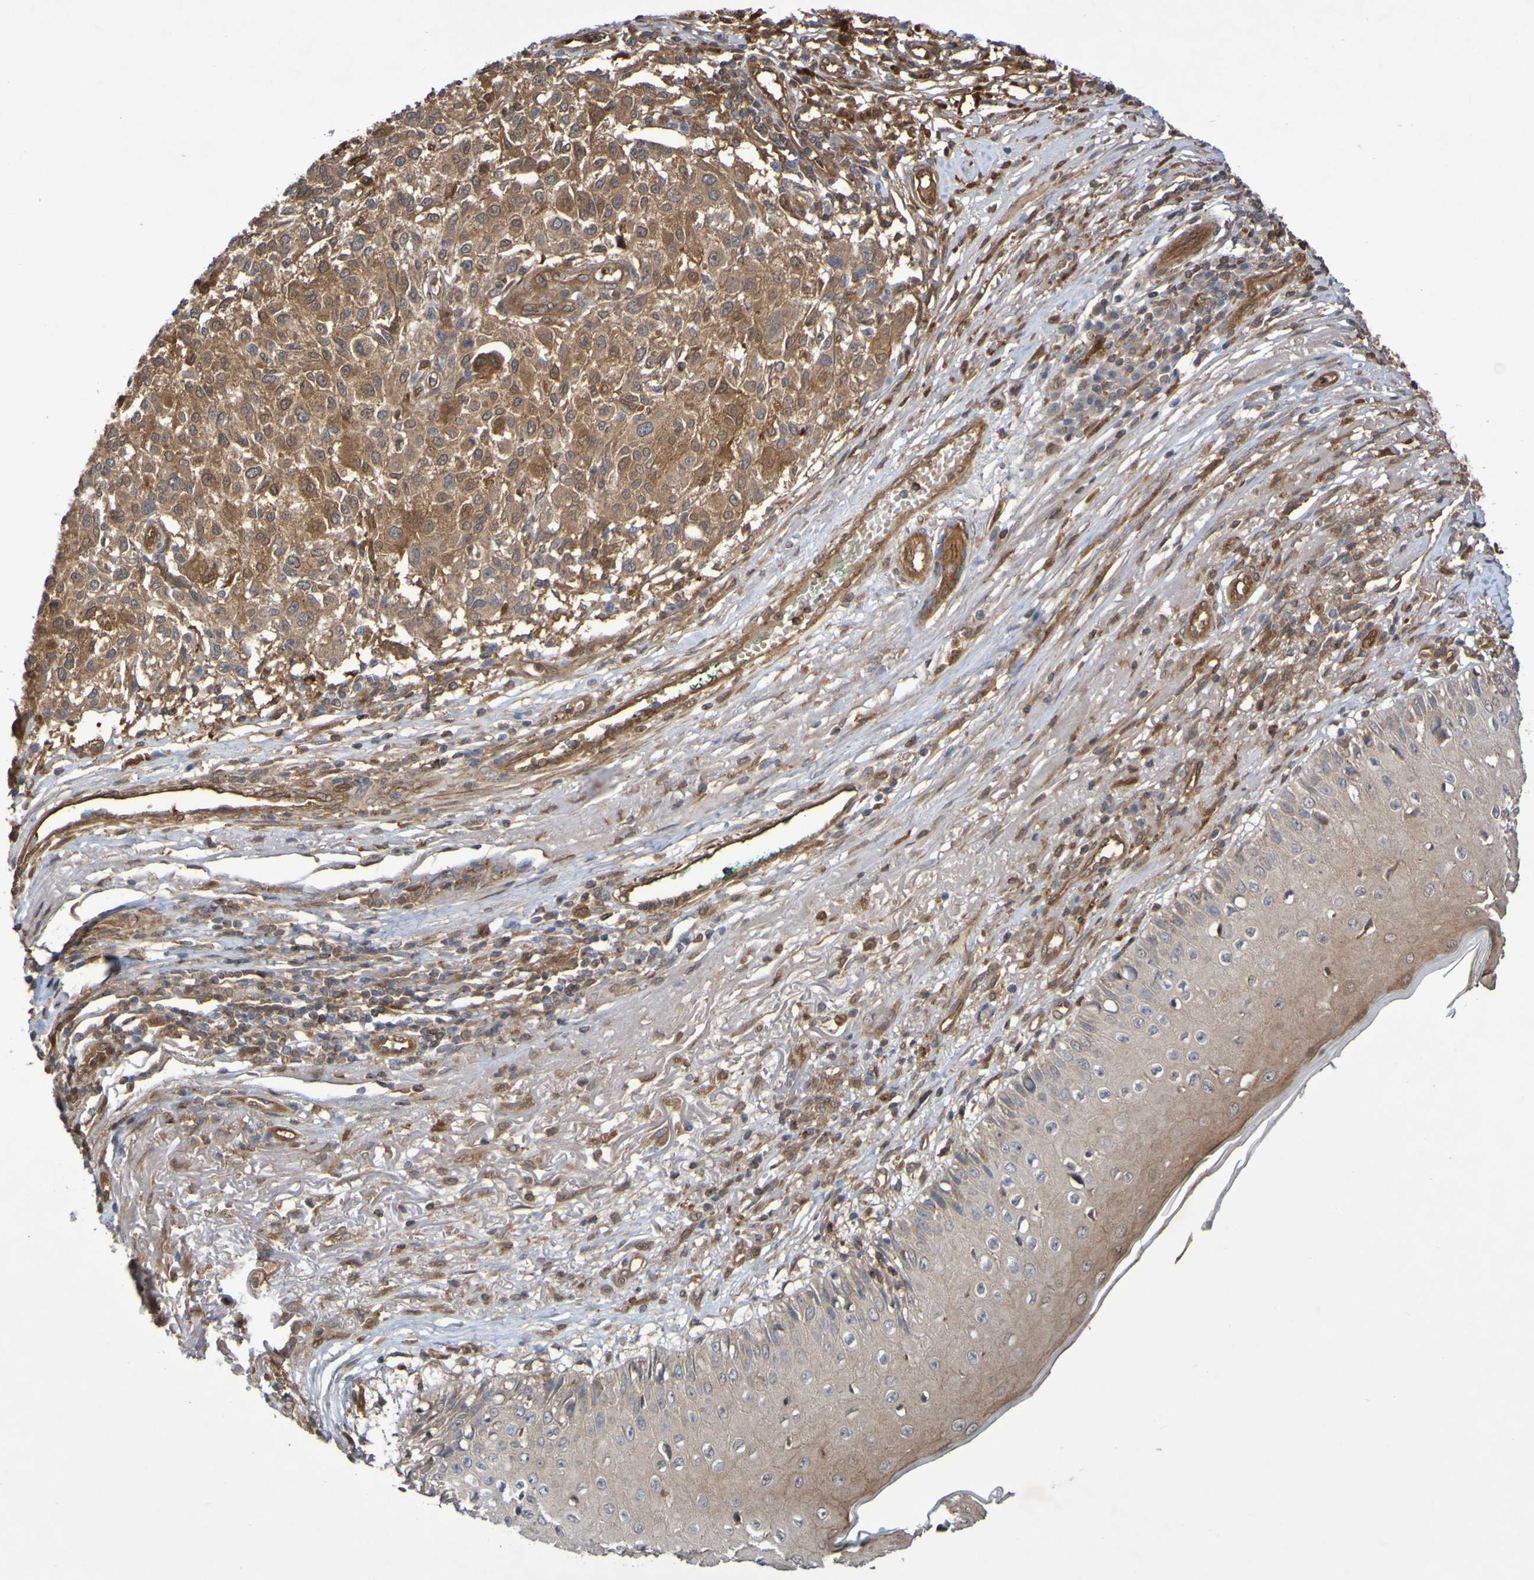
{"staining": {"intensity": "moderate", "quantity": ">75%", "location": "cytoplasmic/membranous"}, "tissue": "melanoma", "cell_type": "Tumor cells", "image_type": "cancer", "snomed": [{"axis": "morphology", "description": "Necrosis, NOS"}, {"axis": "morphology", "description": "Malignant melanoma, NOS"}, {"axis": "topography", "description": "Skin"}], "caption": "Melanoma stained with DAB (3,3'-diaminobenzidine) immunohistochemistry exhibits medium levels of moderate cytoplasmic/membranous positivity in about >75% of tumor cells.", "gene": "SERPINB6", "patient": {"sex": "female", "age": 87}}